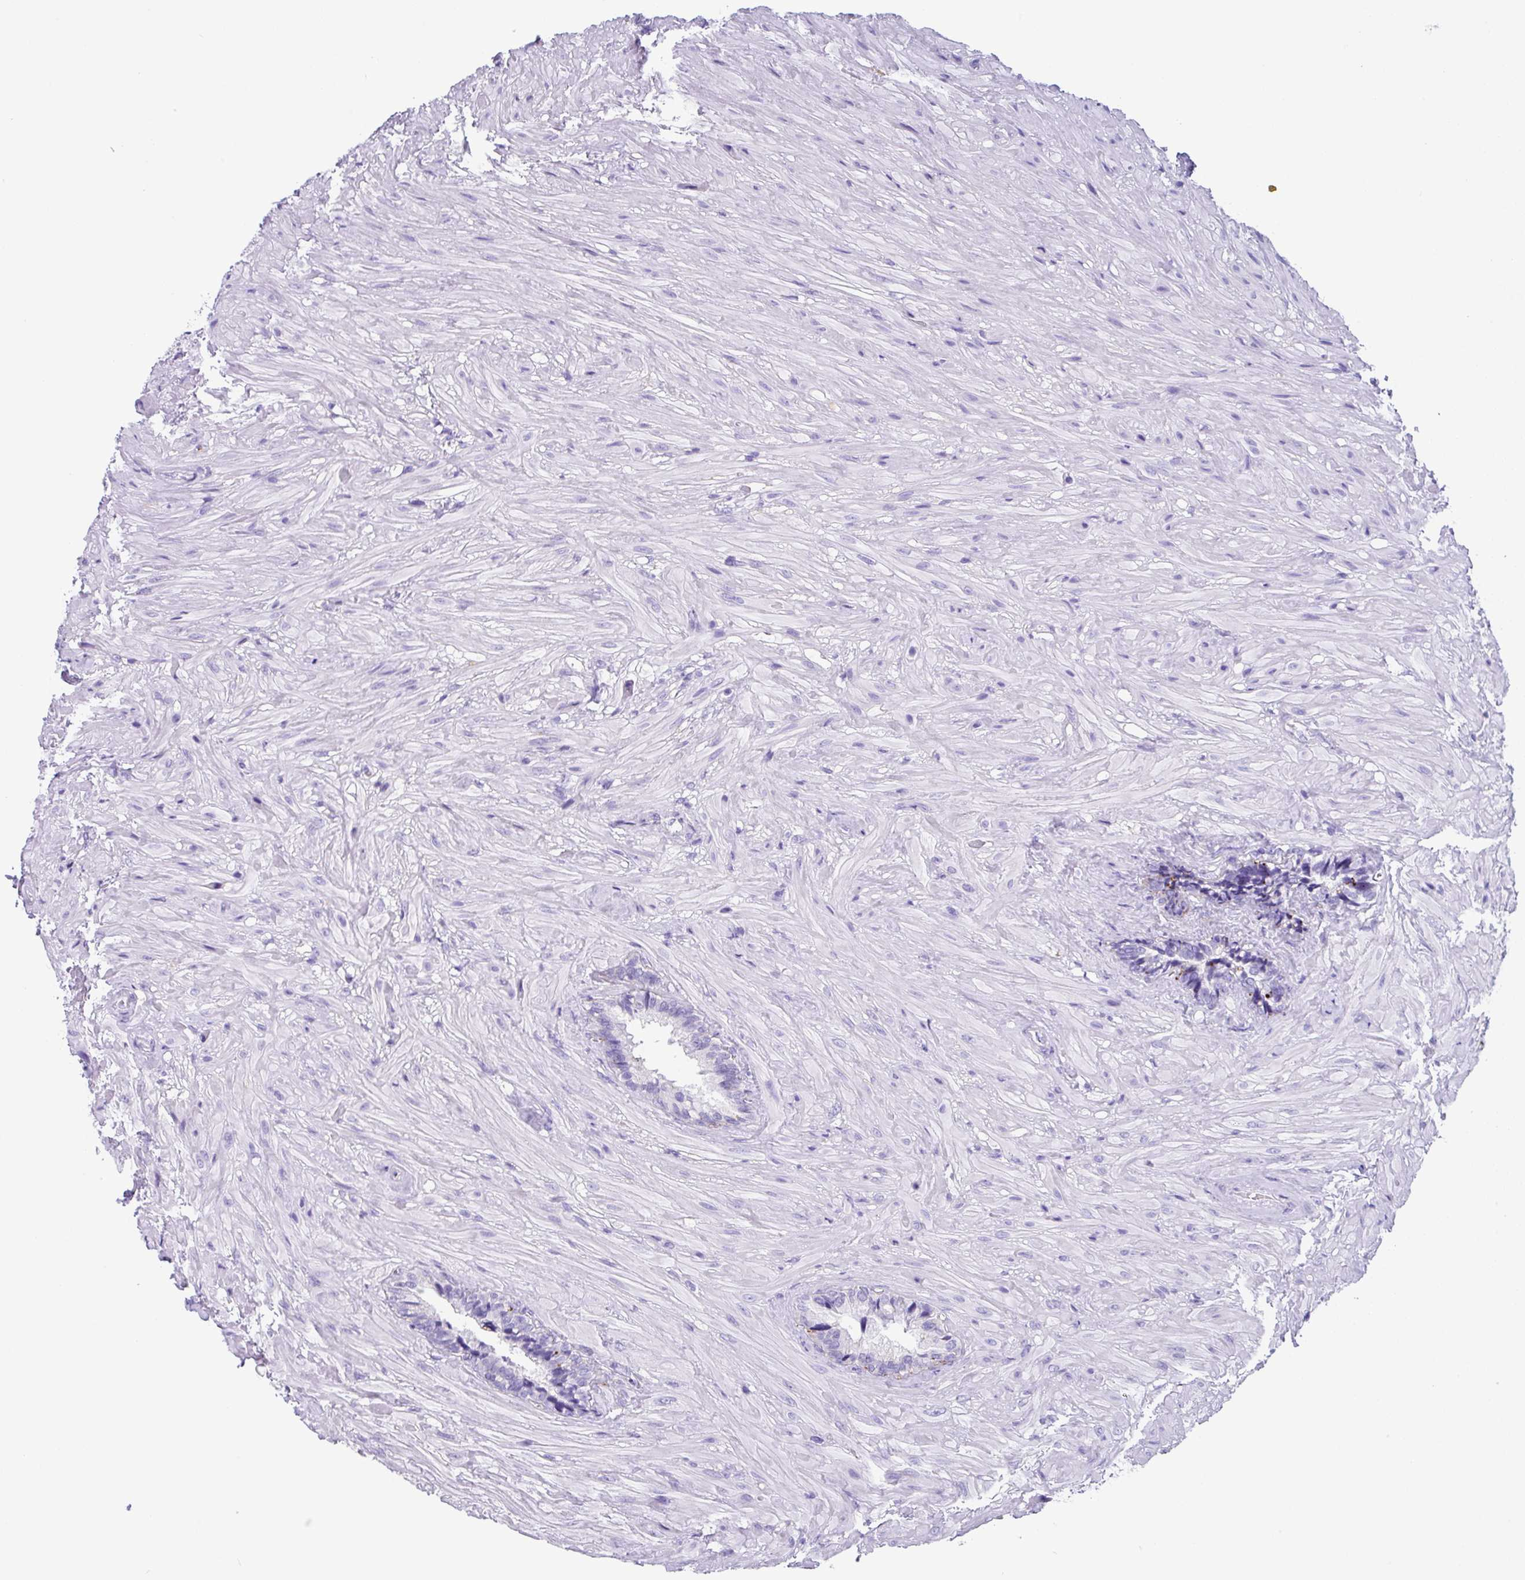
{"staining": {"intensity": "negative", "quantity": "none", "location": "none"}, "tissue": "seminal vesicle", "cell_type": "Glandular cells", "image_type": "normal", "snomed": [{"axis": "morphology", "description": "Normal tissue, NOS"}, {"axis": "topography", "description": "Seminal veicle"}], "caption": "Photomicrograph shows no protein positivity in glandular cells of normal seminal vesicle. (Immunohistochemistry, brightfield microscopy, high magnification).", "gene": "ZG16", "patient": {"sex": "male", "age": 62}}